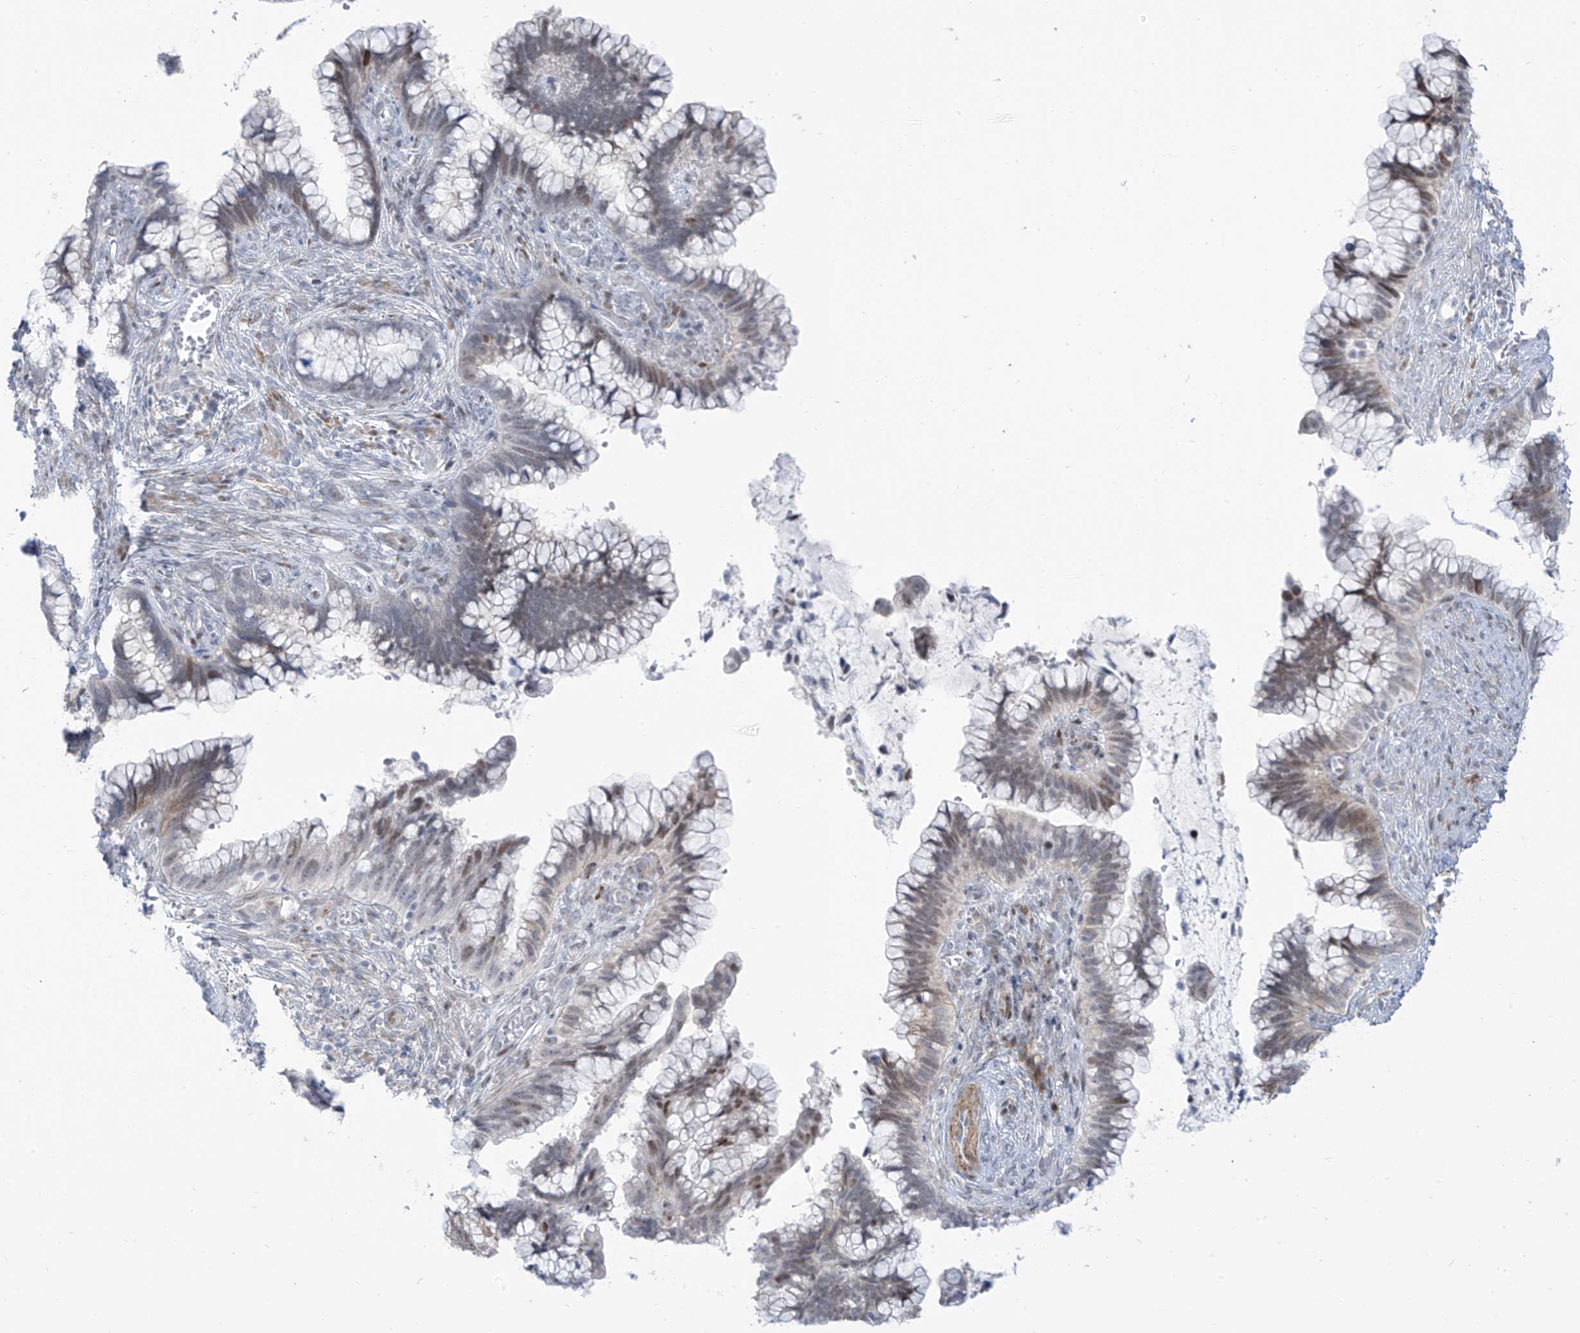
{"staining": {"intensity": "weak", "quantity": "25%-75%", "location": "cytoplasmic/membranous,nuclear"}, "tissue": "cervical cancer", "cell_type": "Tumor cells", "image_type": "cancer", "snomed": [{"axis": "morphology", "description": "Adenocarcinoma, NOS"}, {"axis": "topography", "description": "Cervix"}], "caption": "Brown immunohistochemical staining in cervical cancer demonstrates weak cytoplasmic/membranous and nuclear positivity in approximately 25%-75% of tumor cells.", "gene": "LIN9", "patient": {"sex": "female", "age": 44}}